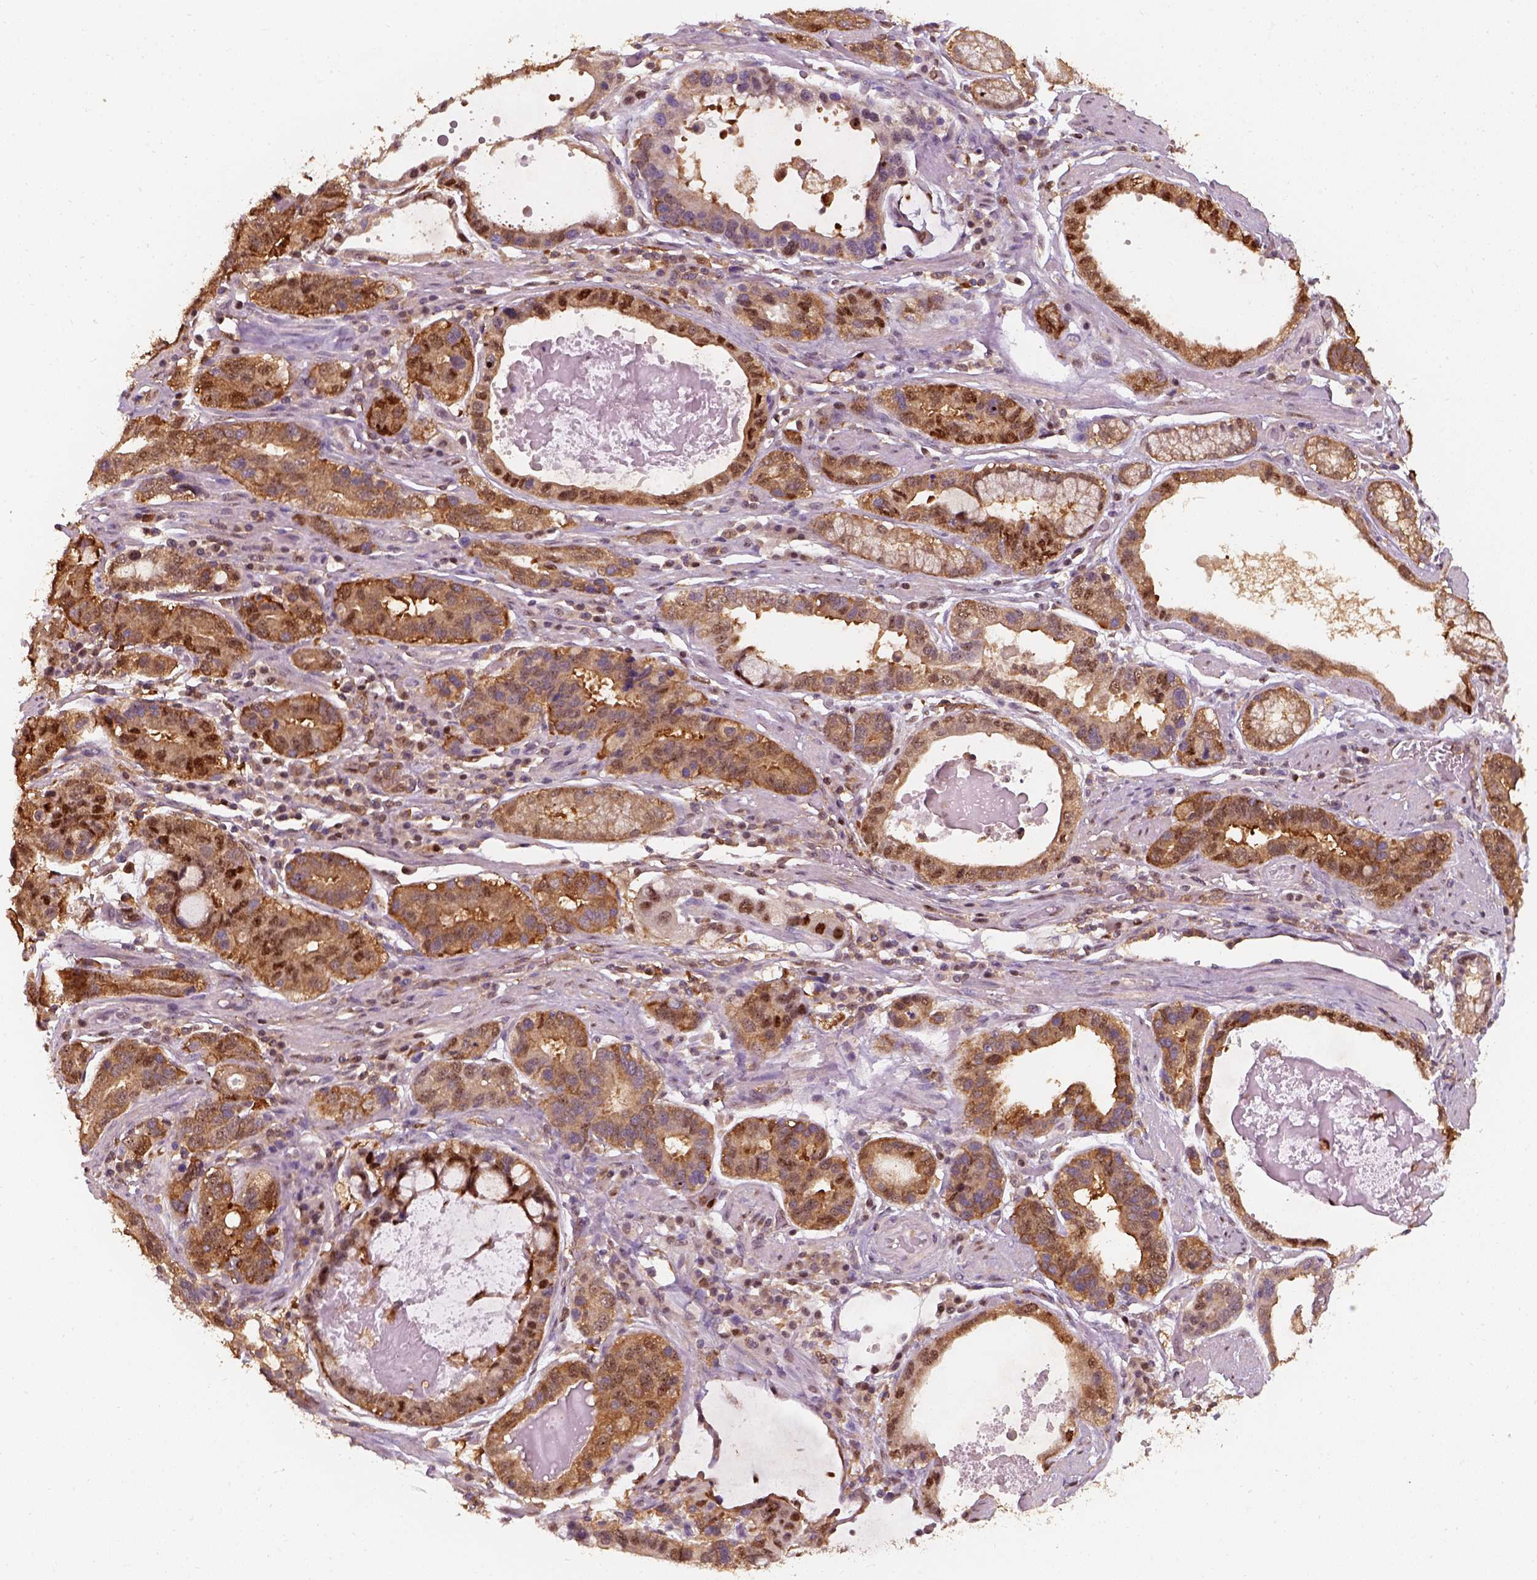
{"staining": {"intensity": "moderate", "quantity": ">75%", "location": "cytoplasmic/membranous,nuclear"}, "tissue": "stomach cancer", "cell_type": "Tumor cells", "image_type": "cancer", "snomed": [{"axis": "morphology", "description": "Adenocarcinoma, NOS"}, {"axis": "topography", "description": "Stomach, lower"}], "caption": "Protein staining of stomach cancer (adenocarcinoma) tissue displays moderate cytoplasmic/membranous and nuclear expression in about >75% of tumor cells.", "gene": "SQSTM1", "patient": {"sex": "female", "age": 76}}